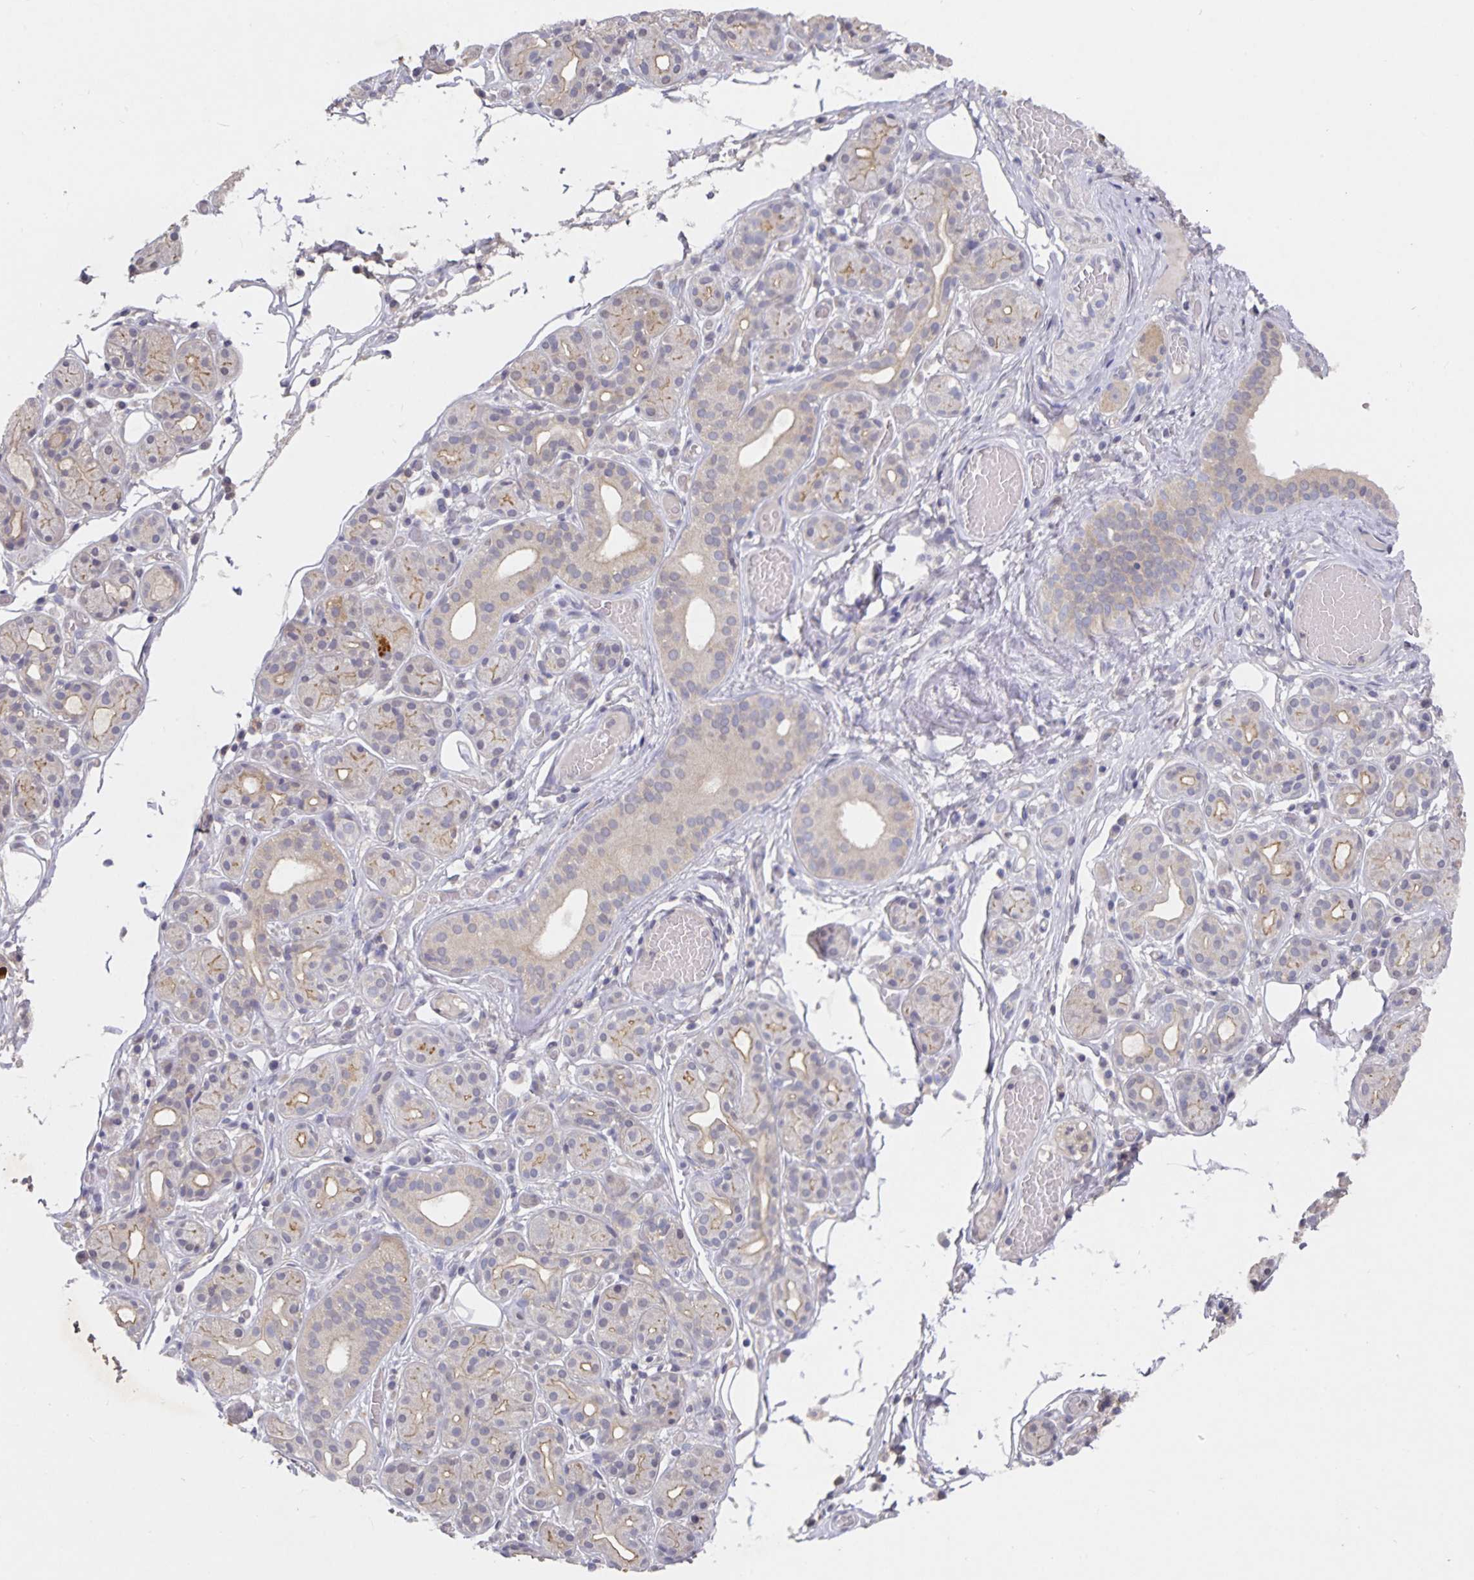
{"staining": {"intensity": "moderate", "quantity": "25%-75%", "location": "cytoplasmic/membranous"}, "tissue": "salivary gland", "cell_type": "Glandular cells", "image_type": "normal", "snomed": [{"axis": "morphology", "description": "Normal tissue, NOS"}, {"axis": "topography", "description": "Salivary gland"}, {"axis": "topography", "description": "Peripheral nerve tissue"}], "caption": "Immunohistochemical staining of normal human salivary gland exhibits 25%-75% levels of moderate cytoplasmic/membranous protein staining in approximately 25%-75% of glandular cells.", "gene": "HEPN1", "patient": {"sex": "male", "age": 71}}